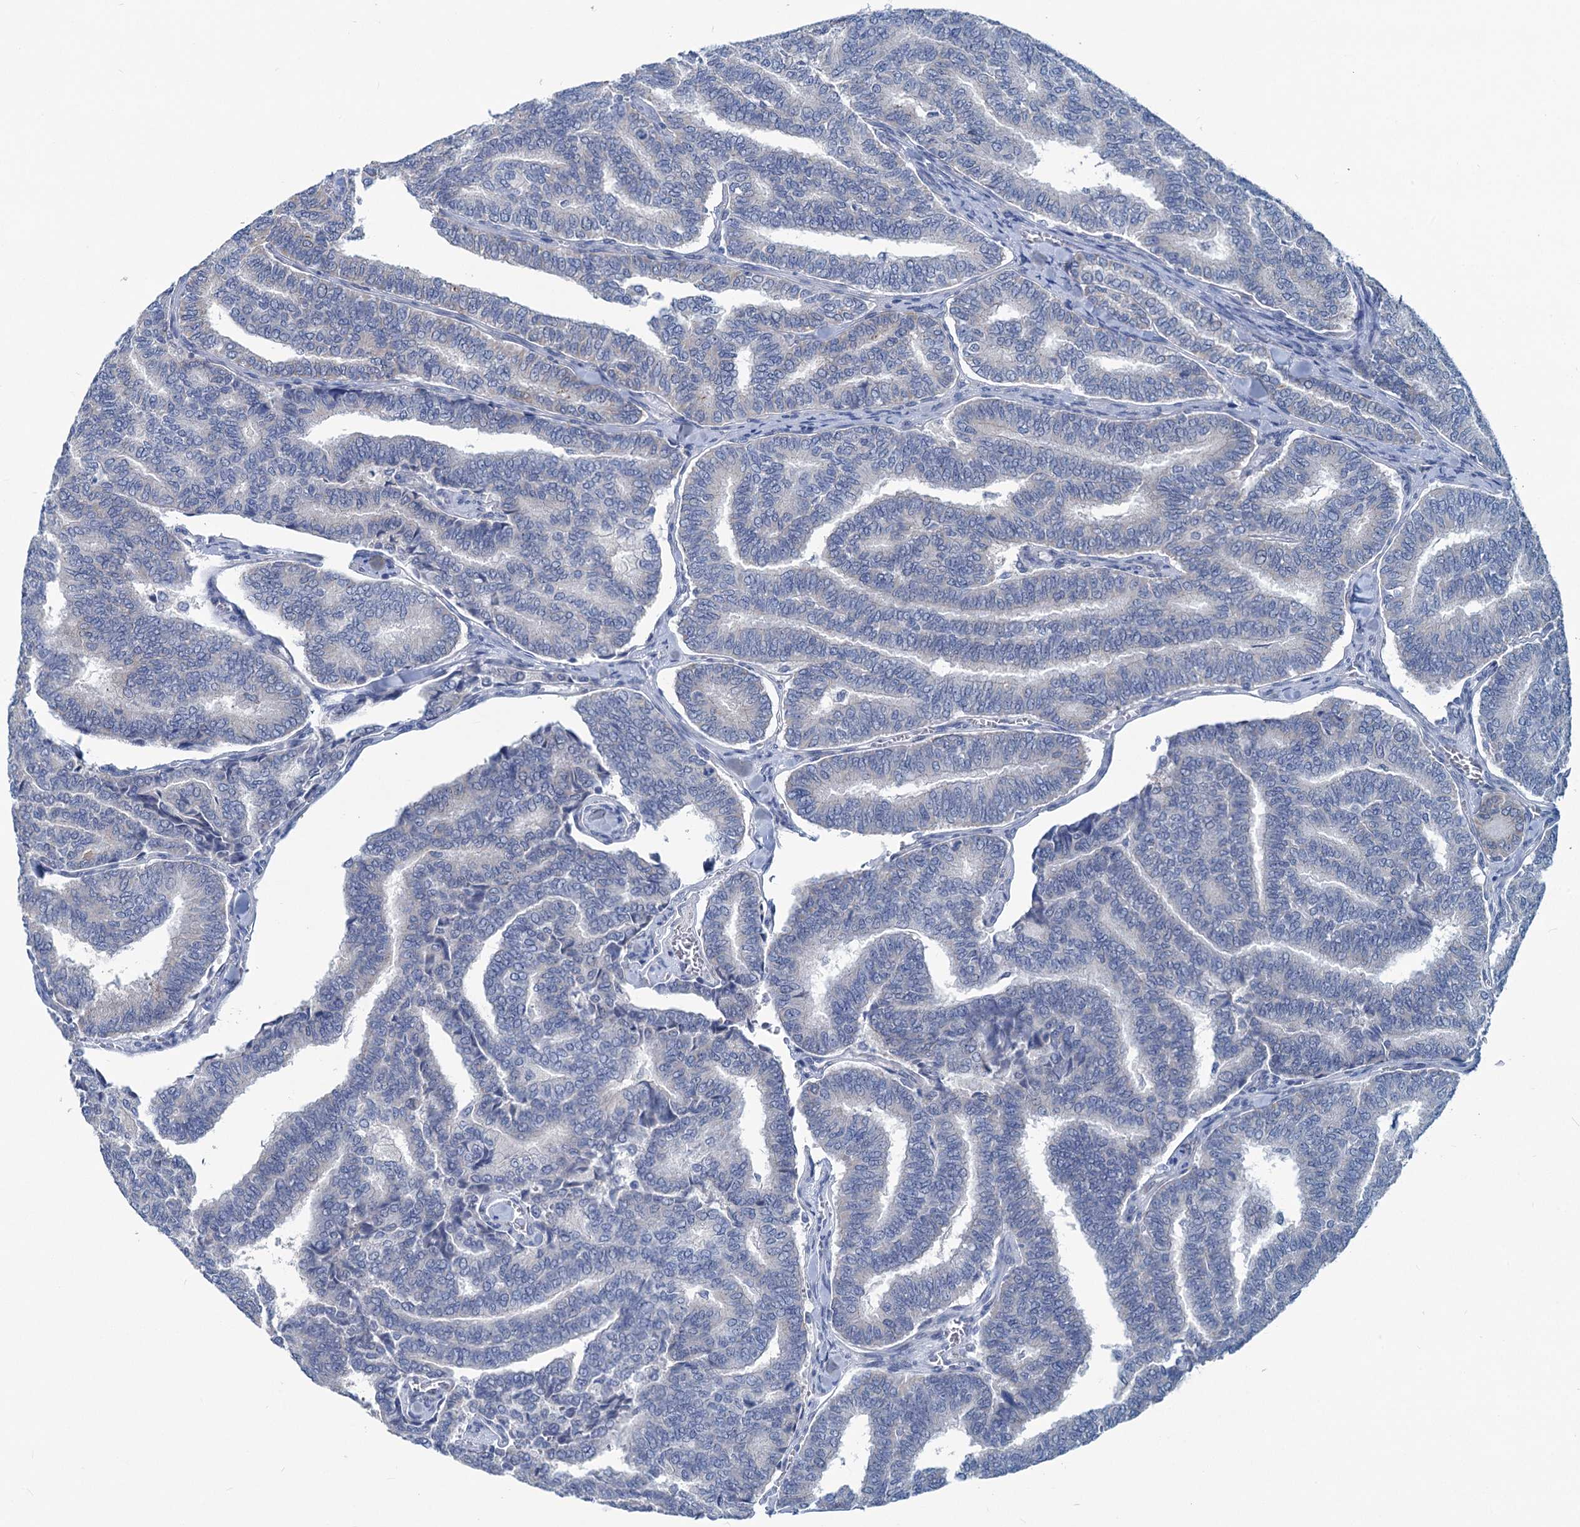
{"staining": {"intensity": "negative", "quantity": "none", "location": "none"}, "tissue": "thyroid cancer", "cell_type": "Tumor cells", "image_type": "cancer", "snomed": [{"axis": "morphology", "description": "Papillary adenocarcinoma, NOS"}, {"axis": "topography", "description": "Thyroid gland"}], "caption": "IHC photomicrograph of human papillary adenocarcinoma (thyroid) stained for a protein (brown), which displays no positivity in tumor cells. (Brightfield microscopy of DAB immunohistochemistry at high magnification).", "gene": "NEU3", "patient": {"sex": "female", "age": 35}}